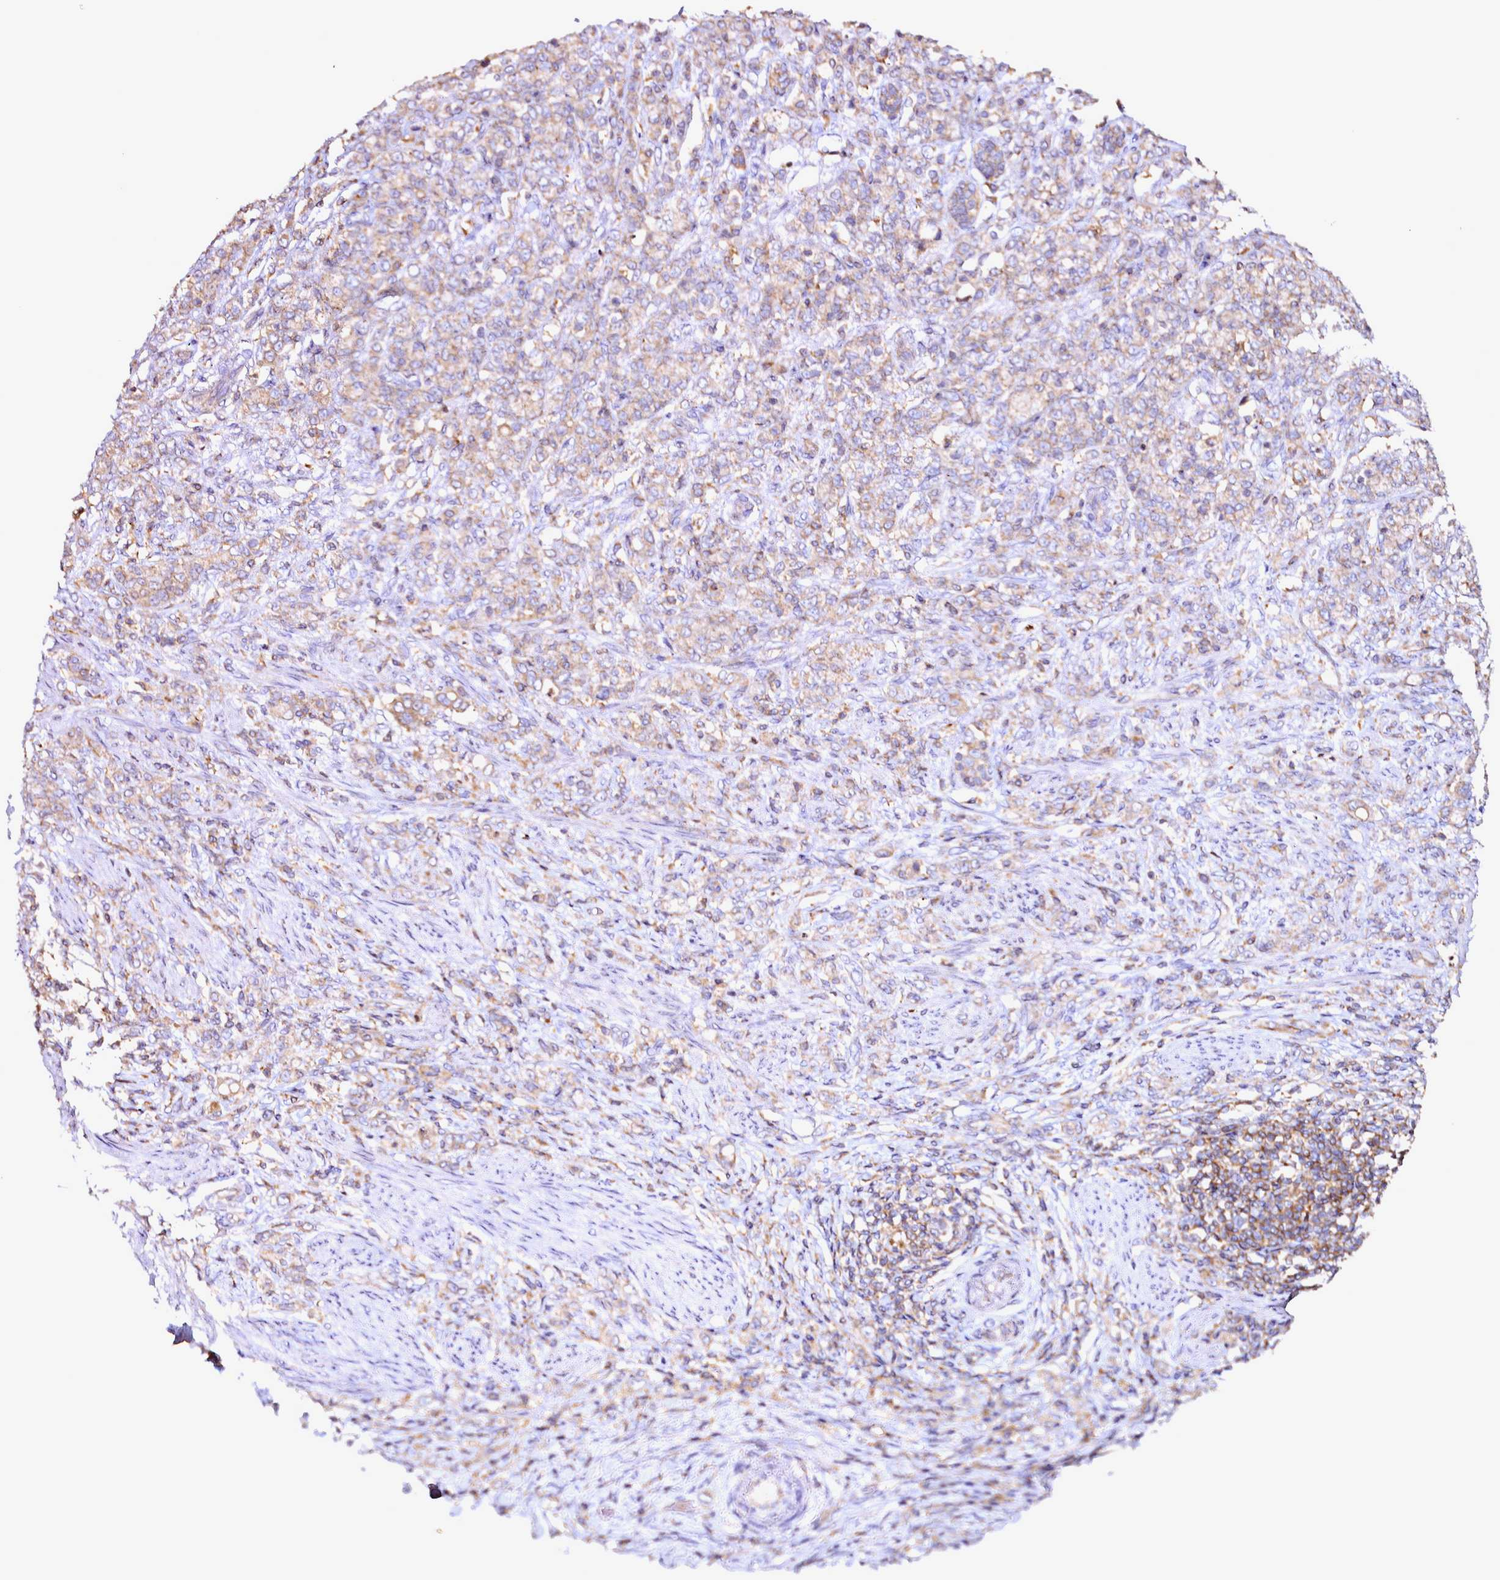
{"staining": {"intensity": "weak", "quantity": "25%-75%", "location": "cytoplasmic/membranous"}, "tissue": "stomach cancer", "cell_type": "Tumor cells", "image_type": "cancer", "snomed": [{"axis": "morphology", "description": "Adenocarcinoma, NOS"}, {"axis": "topography", "description": "Stomach"}], "caption": "An IHC image of neoplastic tissue is shown. Protein staining in brown shows weak cytoplasmic/membranous positivity in stomach cancer (adenocarcinoma) within tumor cells.", "gene": "NCKAP1L", "patient": {"sex": "female", "age": 79}}